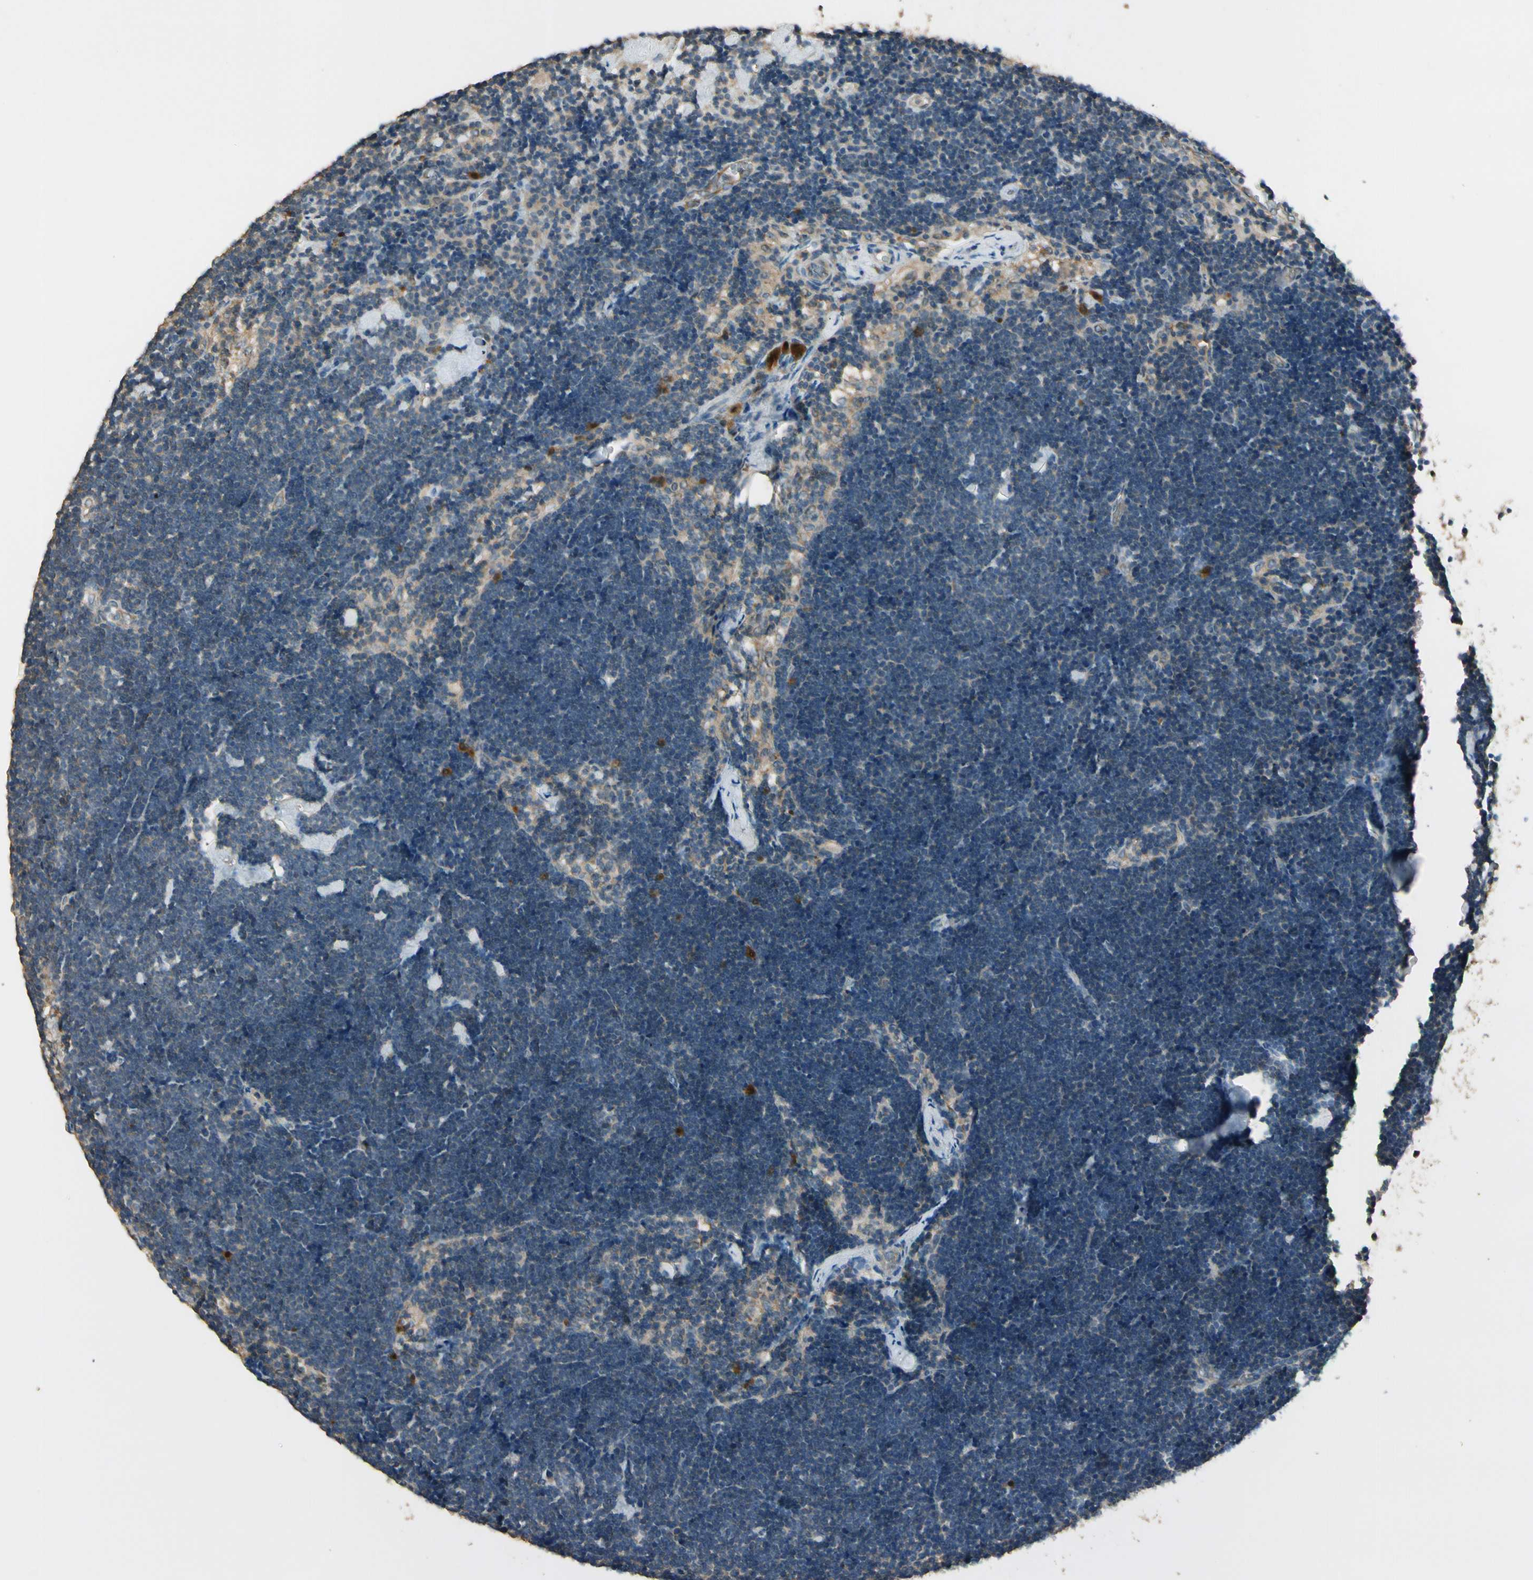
{"staining": {"intensity": "weak", "quantity": ">75%", "location": "cytoplasmic/membranous"}, "tissue": "lymph node", "cell_type": "Germinal center cells", "image_type": "normal", "snomed": [{"axis": "morphology", "description": "Normal tissue, NOS"}, {"axis": "topography", "description": "Lymph node"}], "caption": "Immunohistochemistry micrograph of benign human lymph node stained for a protein (brown), which shows low levels of weak cytoplasmic/membranous expression in about >75% of germinal center cells.", "gene": "PLXNA1", "patient": {"sex": "male", "age": 63}}